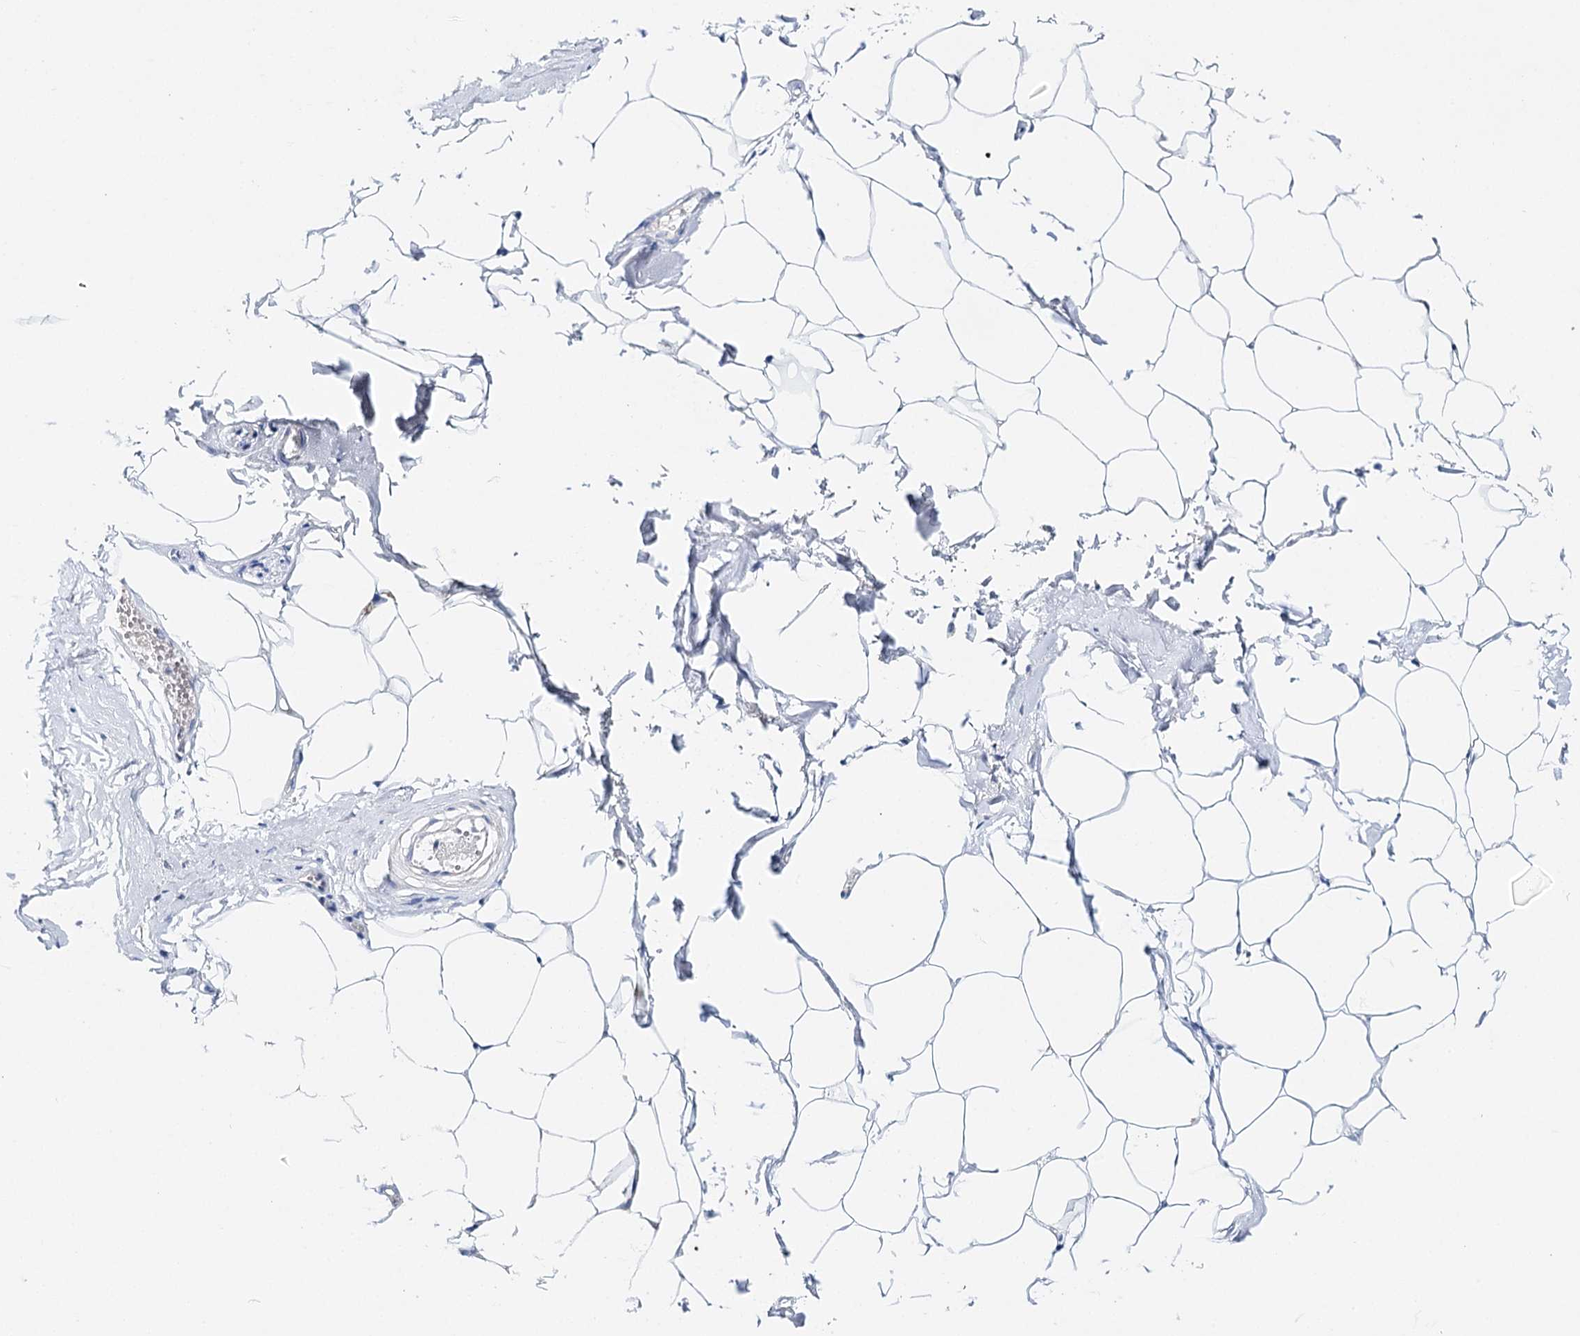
{"staining": {"intensity": "negative", "quantity": "none", "location": "none"}, "tissue": "adipose tissue", "cell_type": "Adipocytes", "image_type": "normal", "snomed": [{"axis": "morphology", "description": "Normal tissue, NOS"}, {"axis": "morphology", "description": "Adenocarcinoma, Low grade"}, {"axis": "topography", "description": "Prostate"}, {"axis": "topography", "description": "Peripheral nerve tissue"}], "caption": "This photomicrograph is of unremarkable adipose tissue stained with immunohistochemistry to label a protein in brown with the nuclei are counter-stained blue. There is no positivity in adipocytes. (DAB (3,3'-diaminobenzidine) IHC with hematoxylin counter stain).", "gene": "CFAP46", "patient": {"sex": "male", "age": 63}}